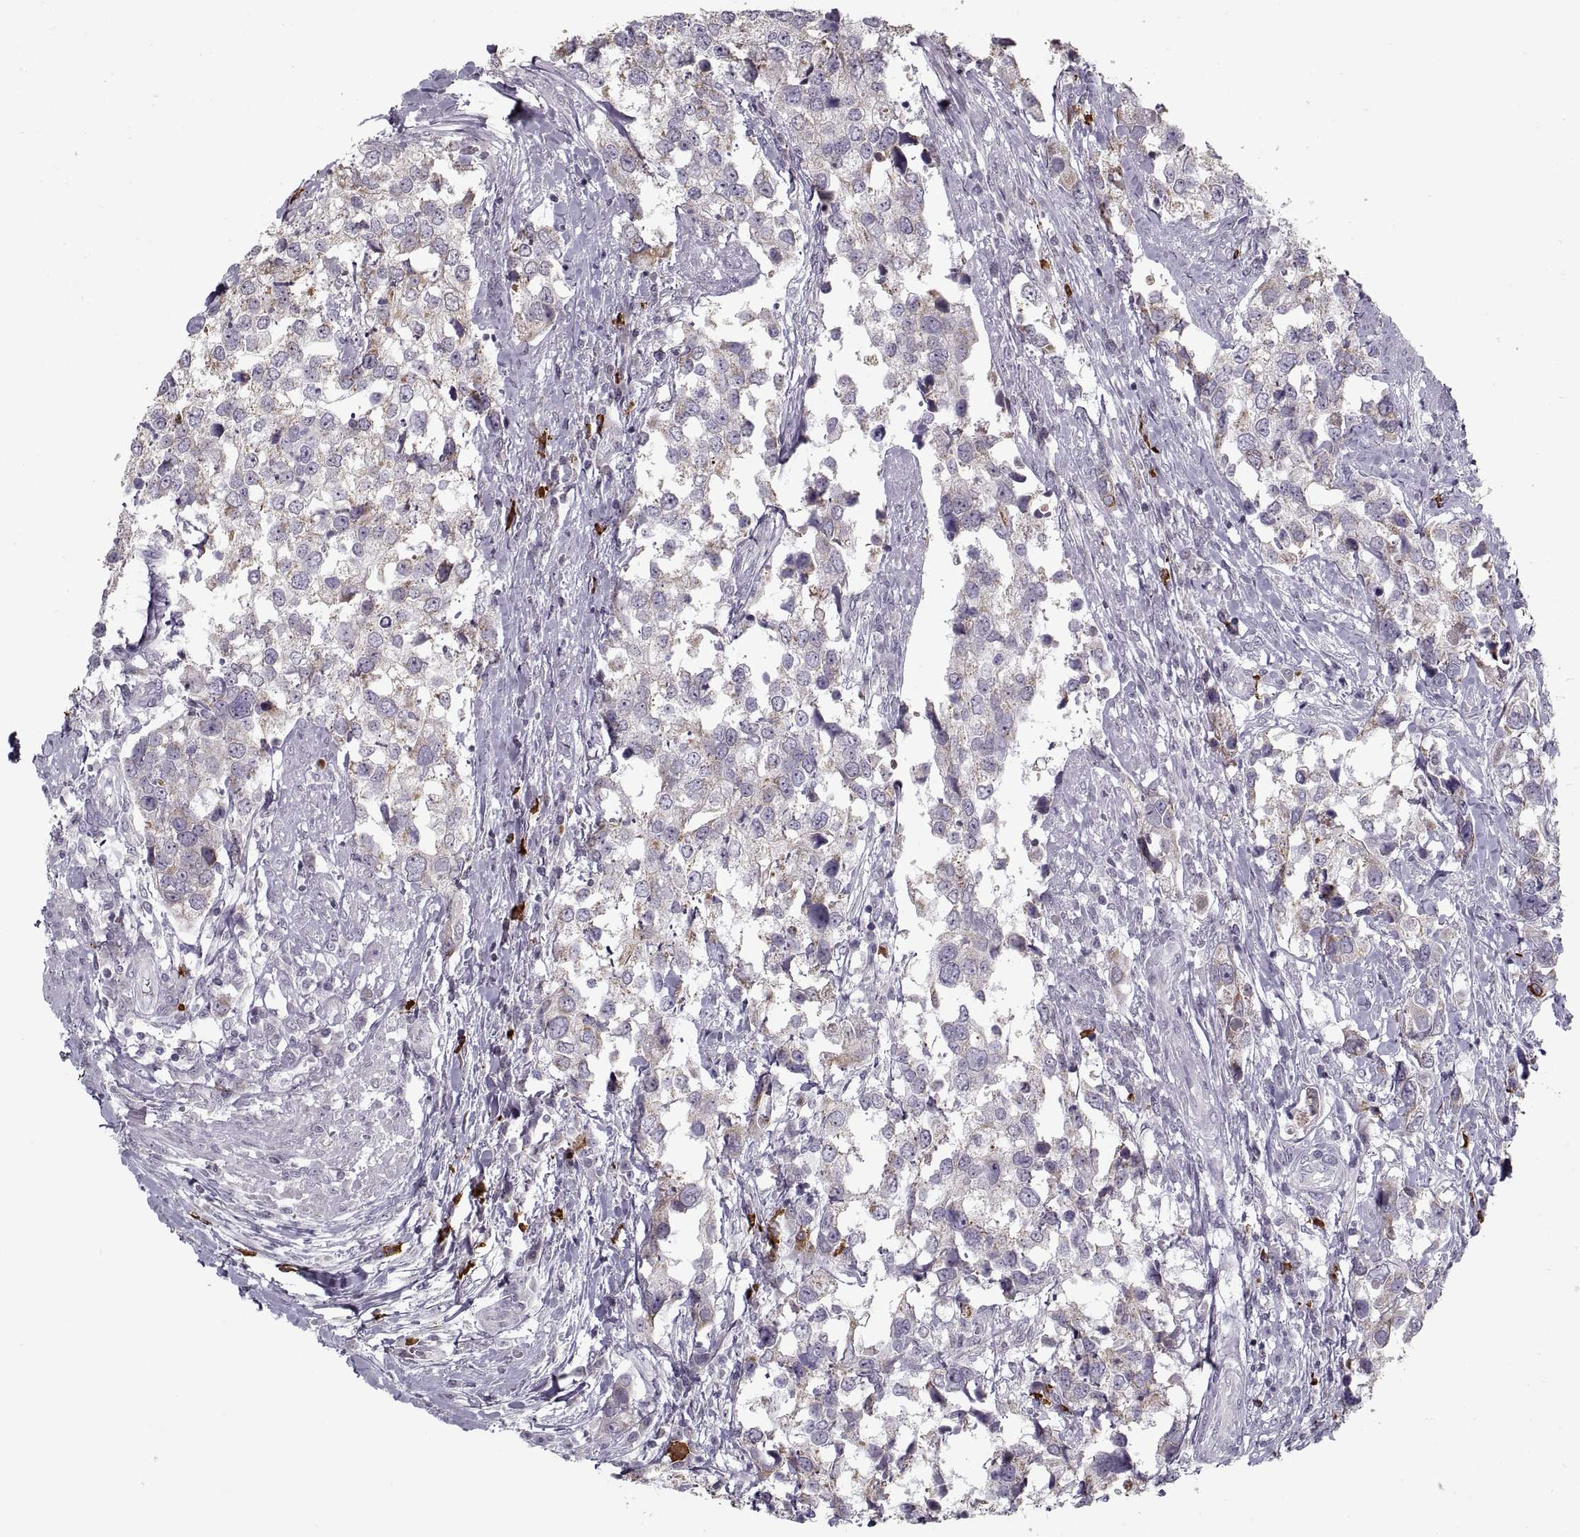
{"staining": {"intensity": "weak", "quantity": "25%-75%", "location": "cytoplasmic/membranous"}, "tissue": "urothelial cancer", "cell_type": "Tumor cells", "image_type": "cancer", "snomed": [{"axis": "morphology", "description": "Urothelial carcinoma, NOS"}, {"axis": "morphology", "description": "Urothelial carcinoma, High grade"}, {"axis": "topography", "description": "Urinary bladder"}], "caption": "A brown stain labels weak cytoplasmic/membranous expression of a protein in human transitional cell carcinoma tumor cells.", "gene": "GAD2", "patient": {"sex": "male", "age": 63}}